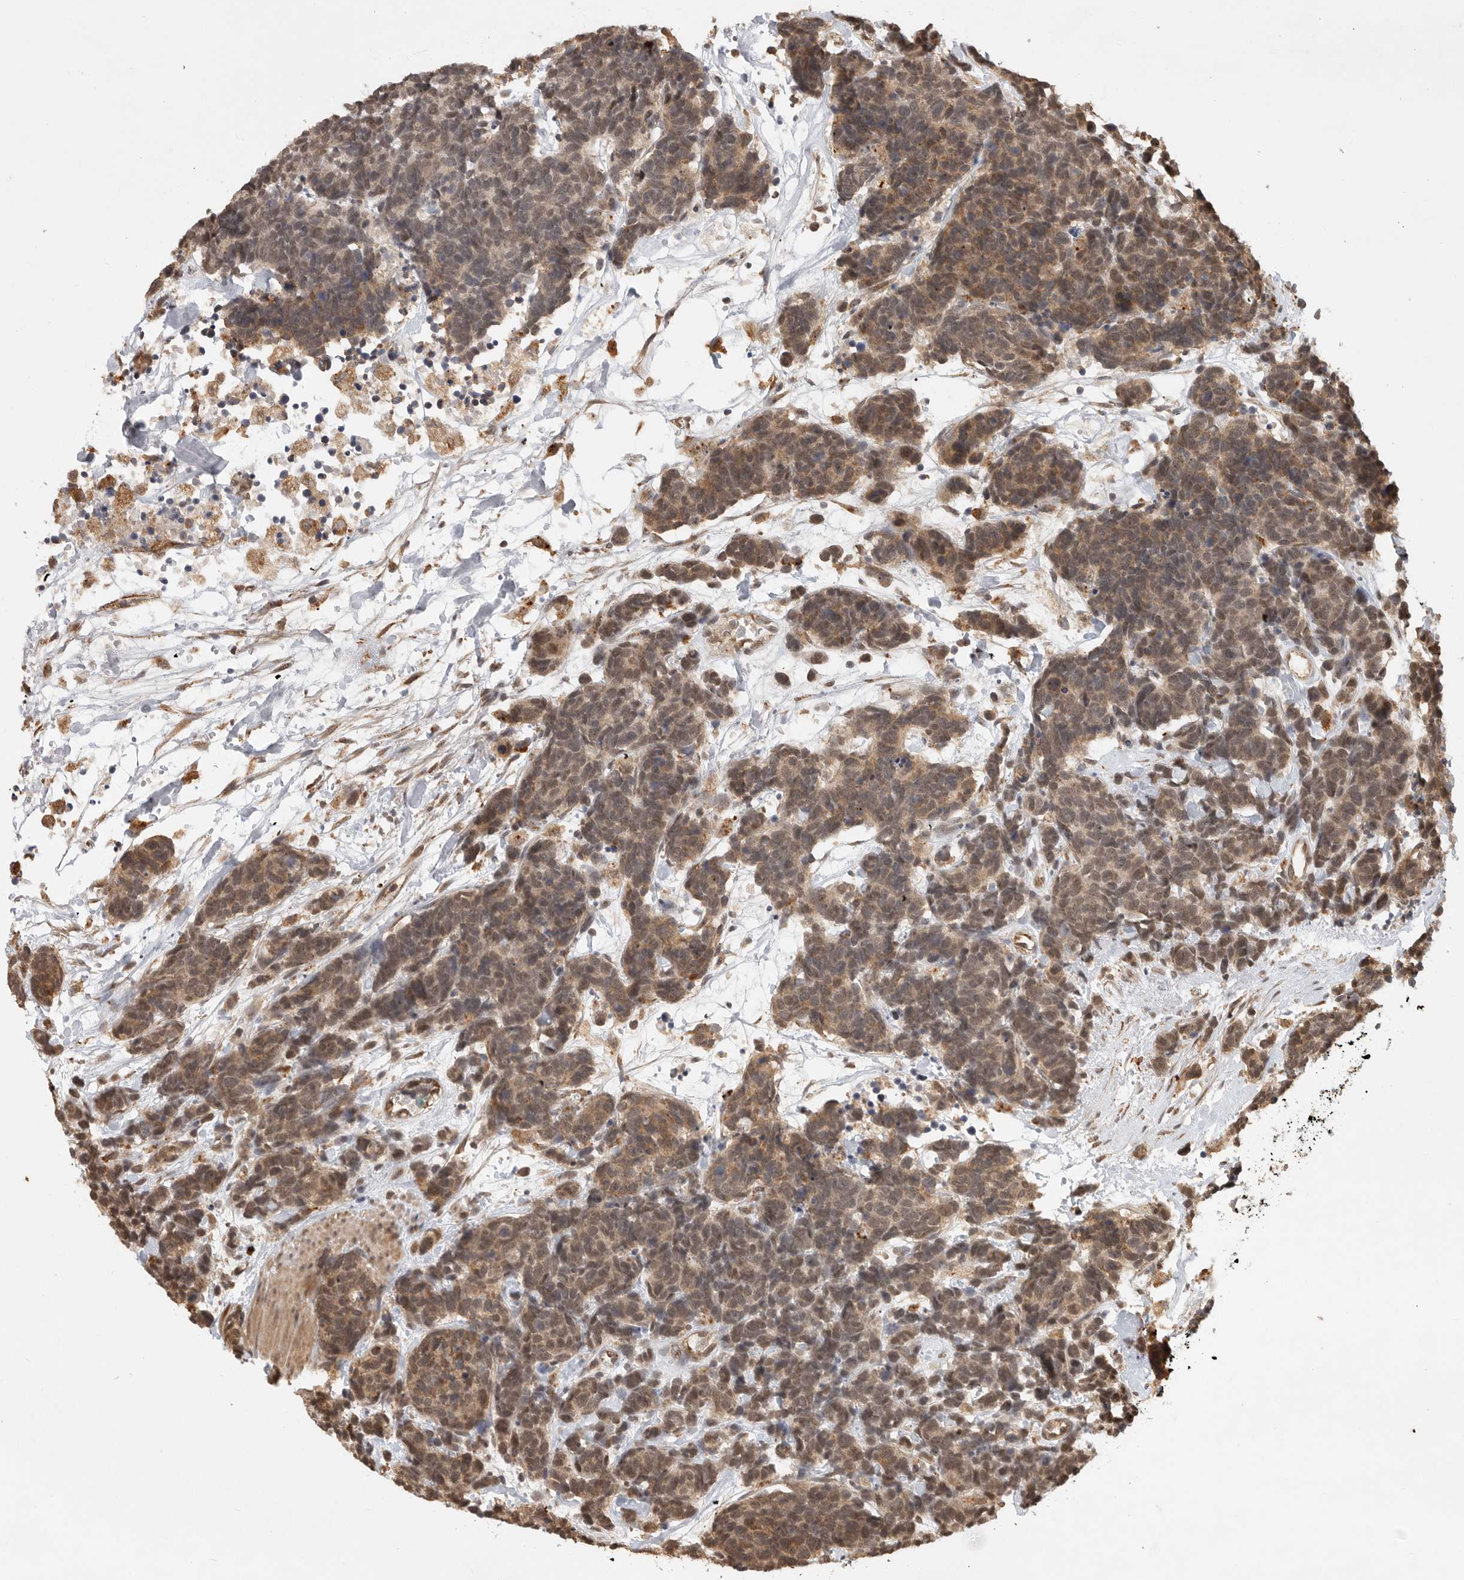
{"staining": {"intensity": "moderate", "quantity": ">75%", "location": "cytoplasmic/membranous"}, "tissue": "carcinoid", "cell_type": "Tumor cells", "image_type": "cancer", "snomed": [{"axis": "morphology", "description": "Carcinoma, NOS"}, {"axis": "morphology", "description": "Carcinoid, malignant, NOS"}, {"axis": "topography", "description": "Urinary bladder"}], "caption": "The photomicrograph exhibits immunohistochemical staining of carcinoid. There is moderate cytoplasmic/membranous staining is identified in approximately >75% of tumor cells. (Brightfield microscopy of DAB IHC at high magnification).", "gene": "ZNF83", "patient": {"sex": "male", "age": 57}}